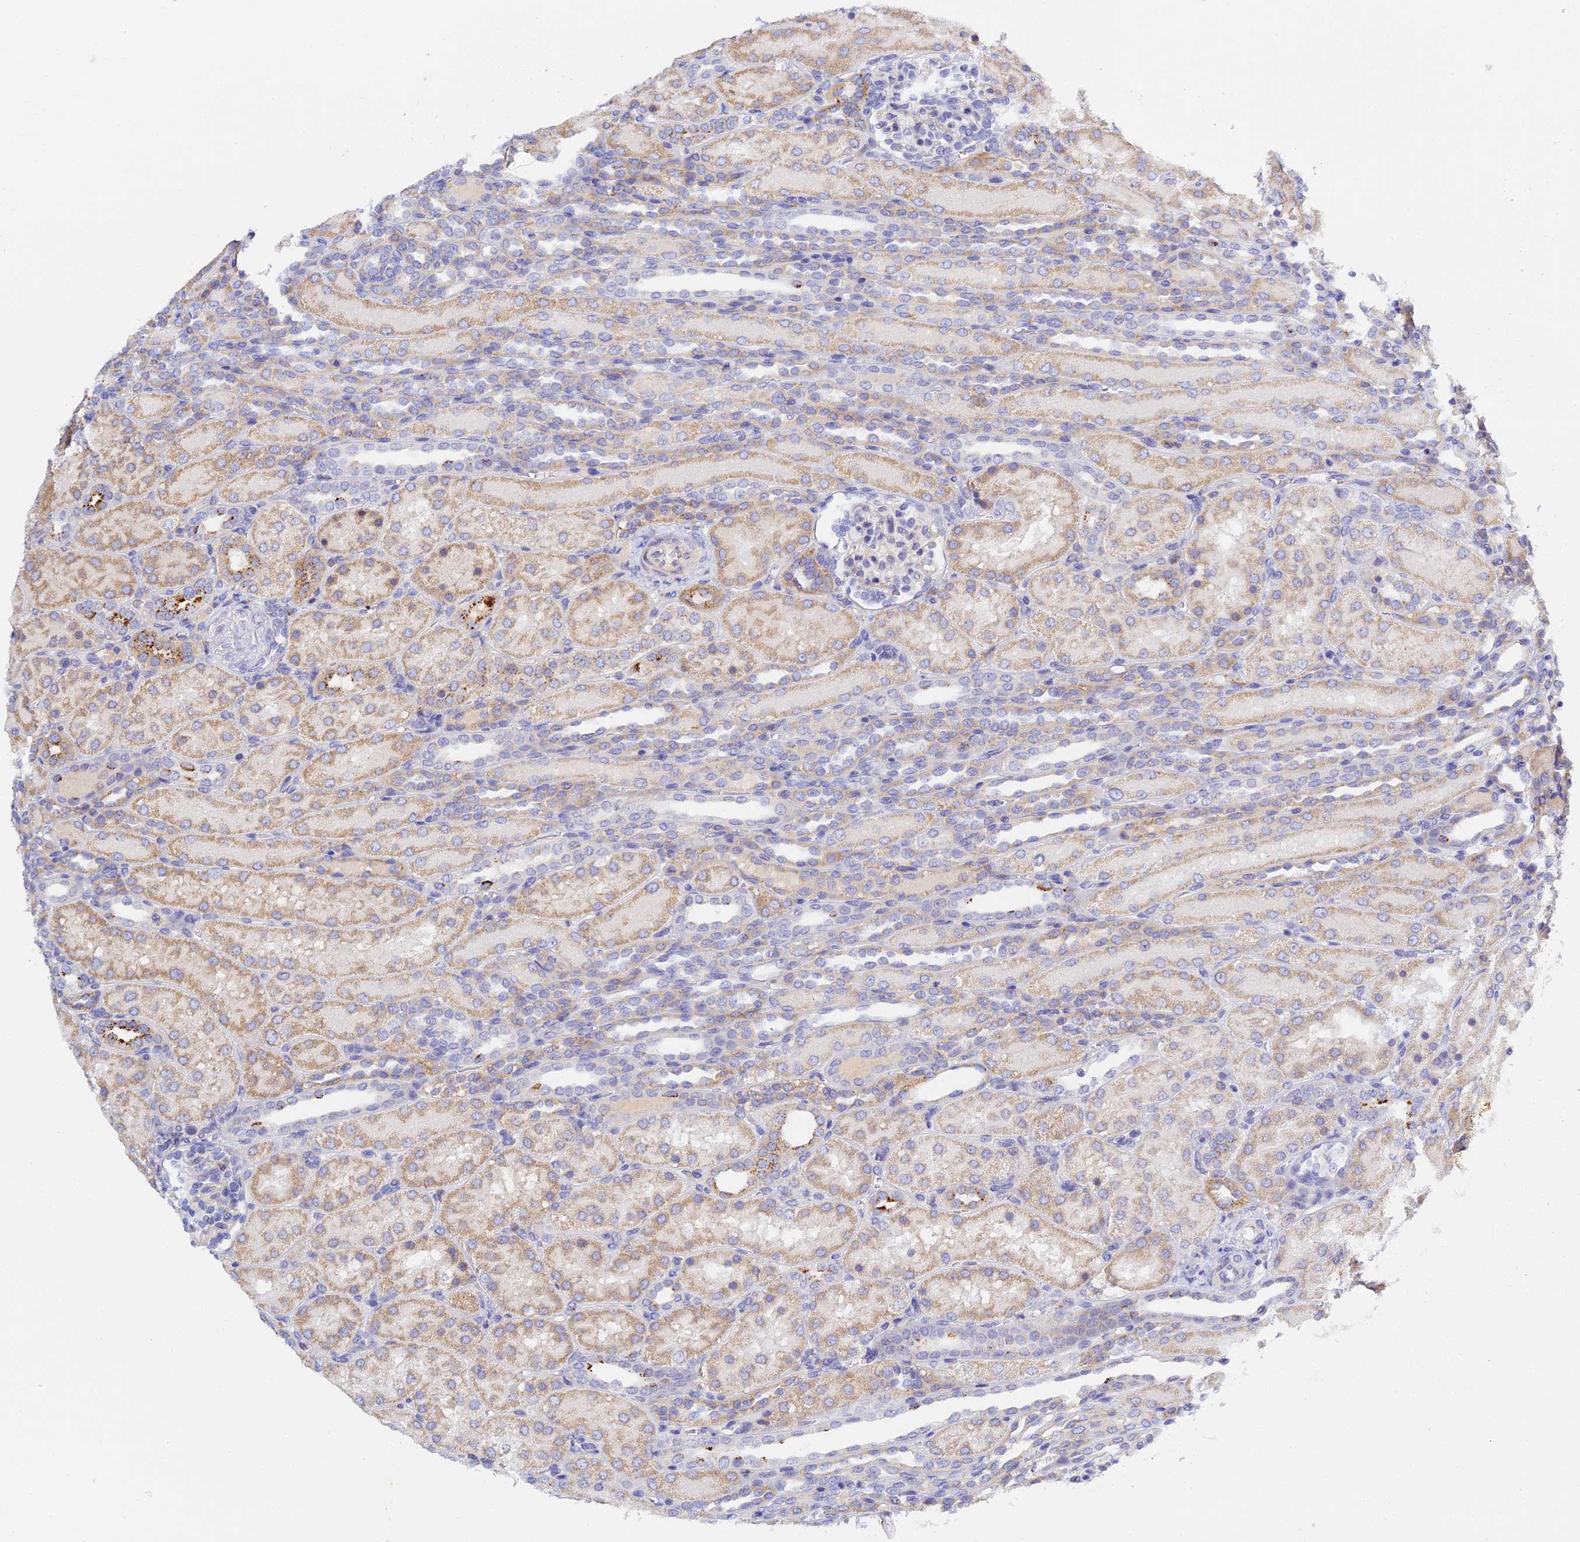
{"staining": {"intensity": "strong", "quantity": "<25%", "location": "cytoplasmic/membranous"}, "tissue": "kidney", "cell_type": "Cells in glomeruli", "image_type": "normal", "snomed": [{"axis": "morphology", "description": "Normal tissue, NOS"}, {"axis": "topography", "description": "Kidney"}], "caption": "A brown stain highlights strong cytoplasmic/membranous staining of a protein in cells in glomeruli of benign kidney.", "gene": "RPGRIP1L", "patient": {"sex": "male", "age": 1}}